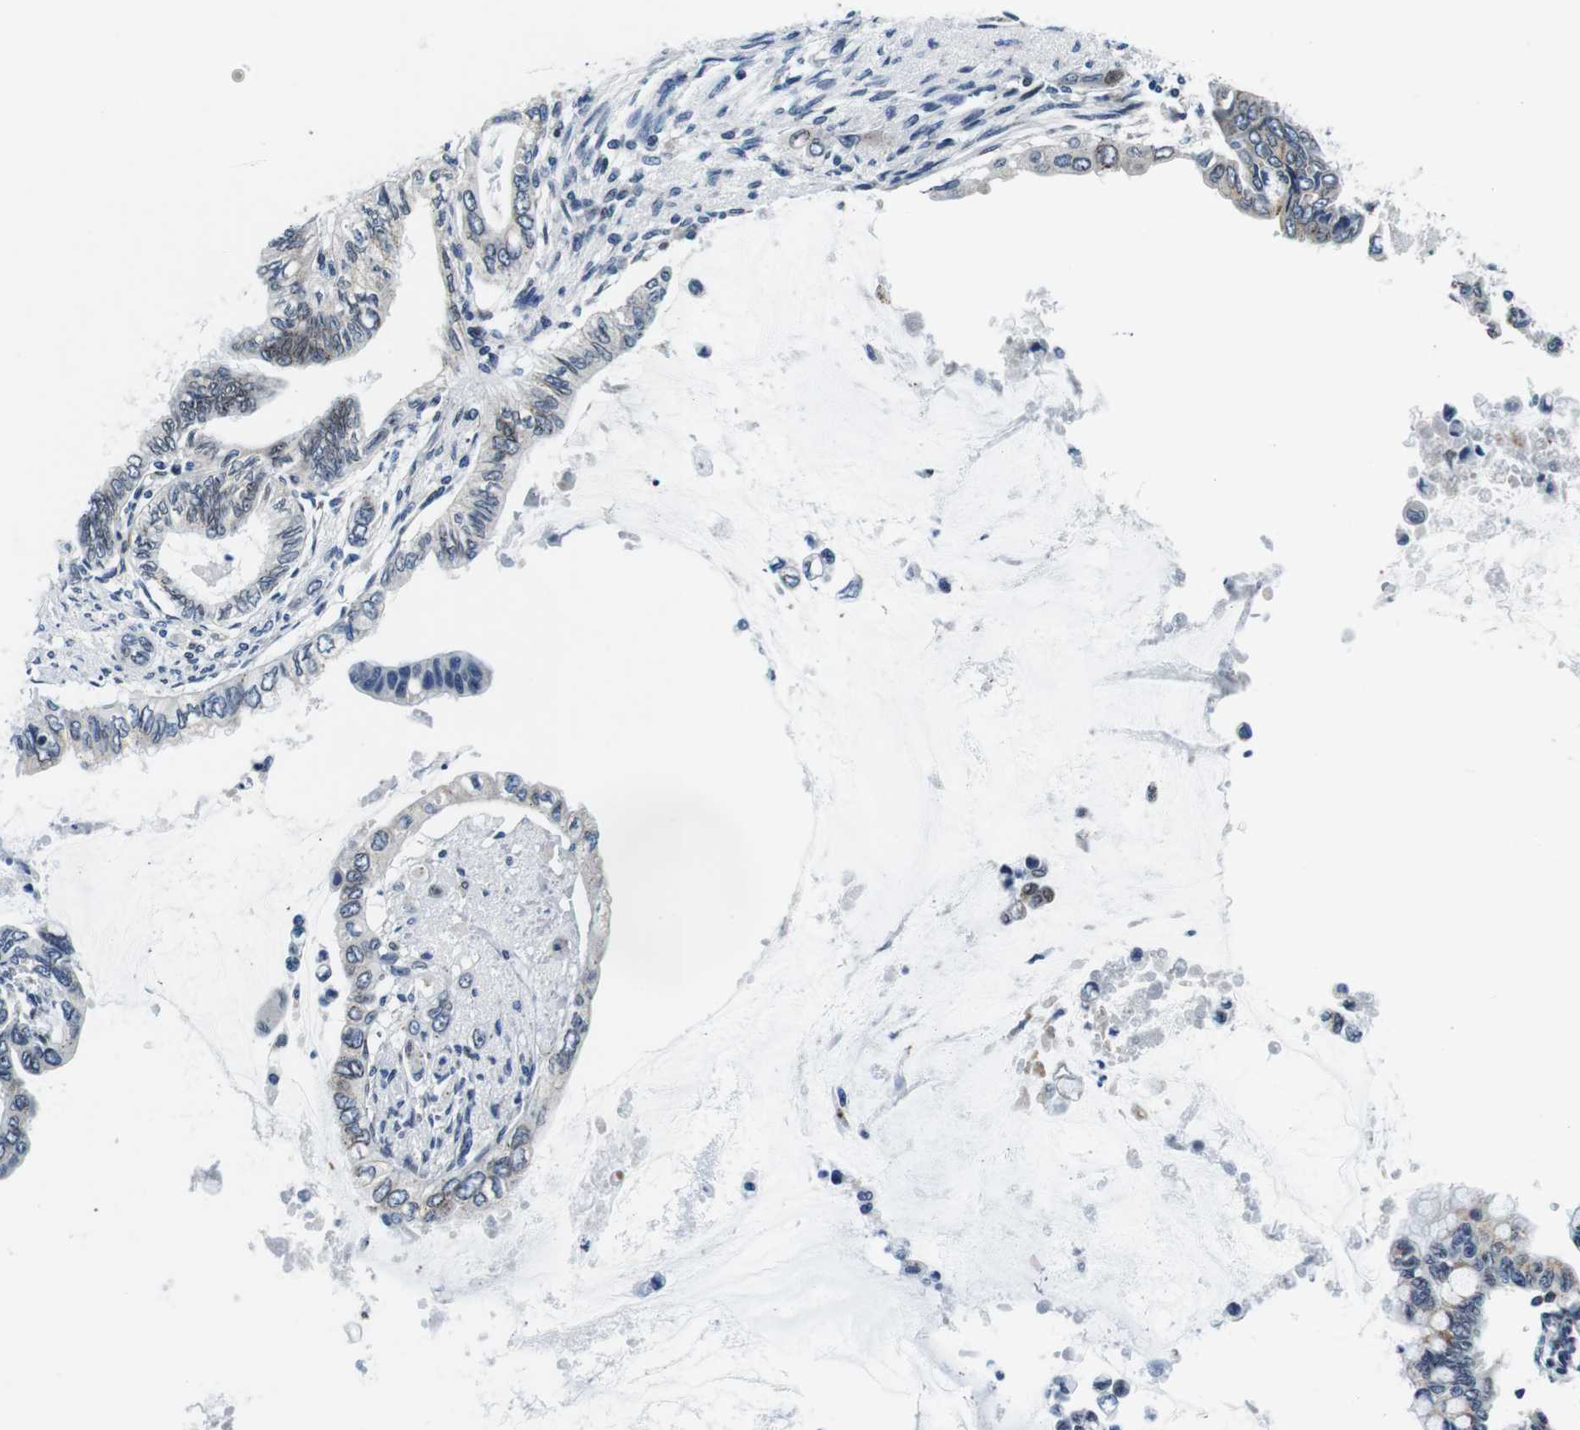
{"staining": {"intensity": "weak", "quantity": "<25%", "location": "cytoplasmic/membranous"}, "tissue": "pancreatic cancer", "cell_type": "Tumor cells", "image_type": "cancer", "snomed": [{"axis": "morphology", "description": "Adenocarcinoma, NOS"}, {"axis": "topography", "description": "Pancreas"}], "caption": "This is a histopathology image of IHC staining of adenocarcinoma (pancreatic), which shows no staining in tumor cells.", "gene": "FAR2", "patient": {"sex": "female", "age": 60}}